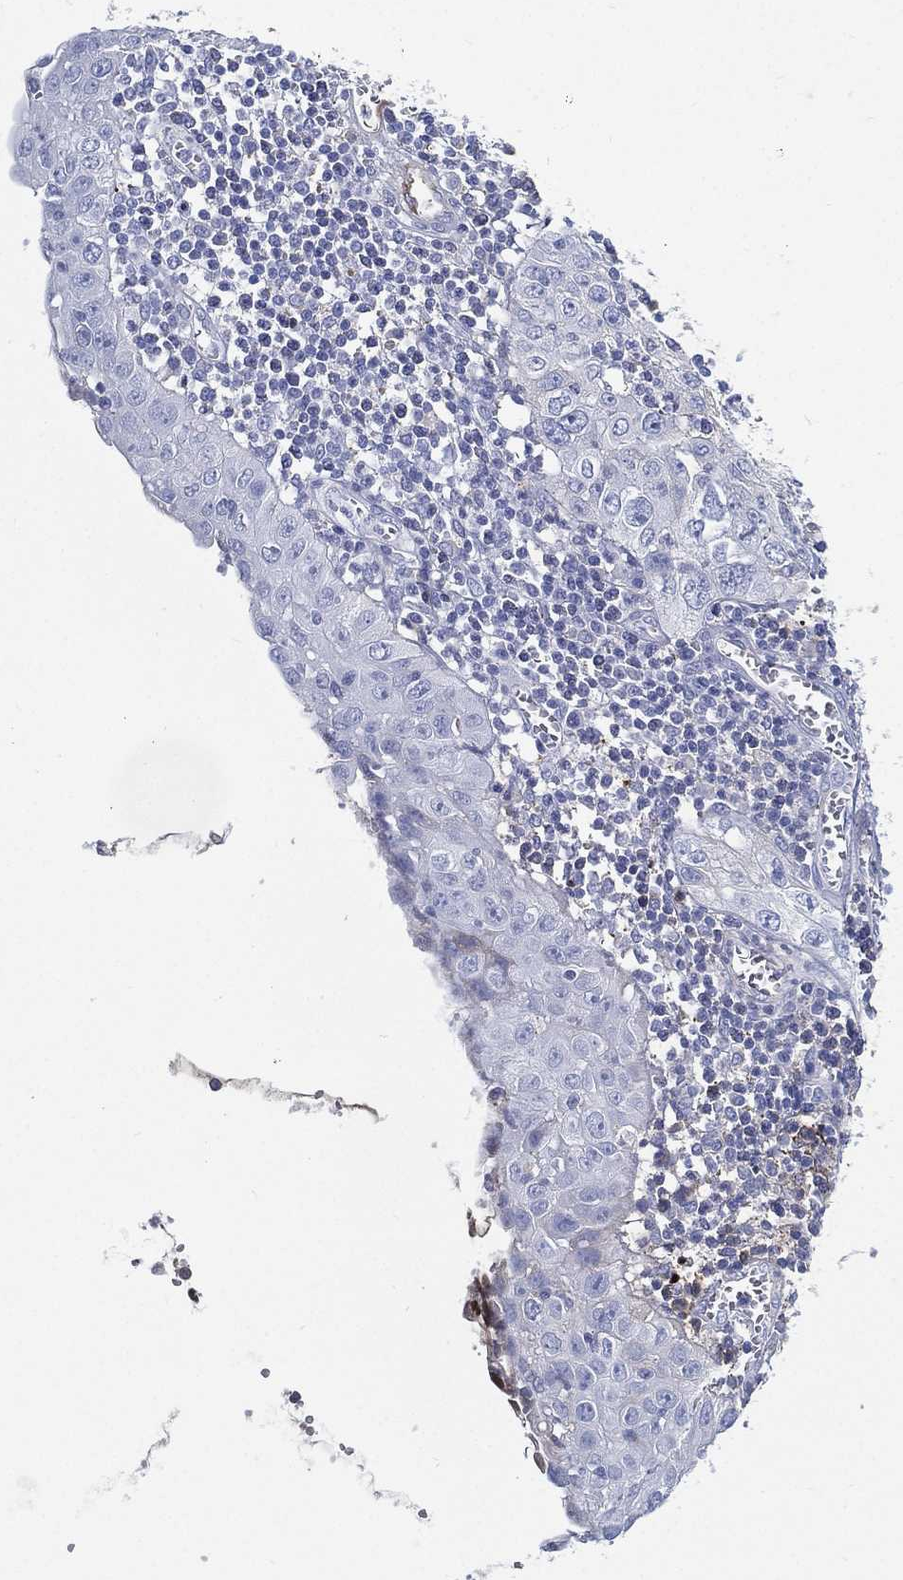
{"staining": {"intensity": "negative", "quantity": "none", "location": "none"}, "tissue": "cervical cancer", "cell_type": "Tumor cells", "image_type": "cancer", "snomed": [{"axis": "morphology", "description": "Squamous cell carcinoma, NOS"}, {"axis": "topography", "description": "Cervix"}], "caption": "Squamous cell carcinoma (cervical) stained for a protein using IHC shows no staining tumor cells.", "gene": "IFNB1", "patient": {"sex": "female", "age": 24}}